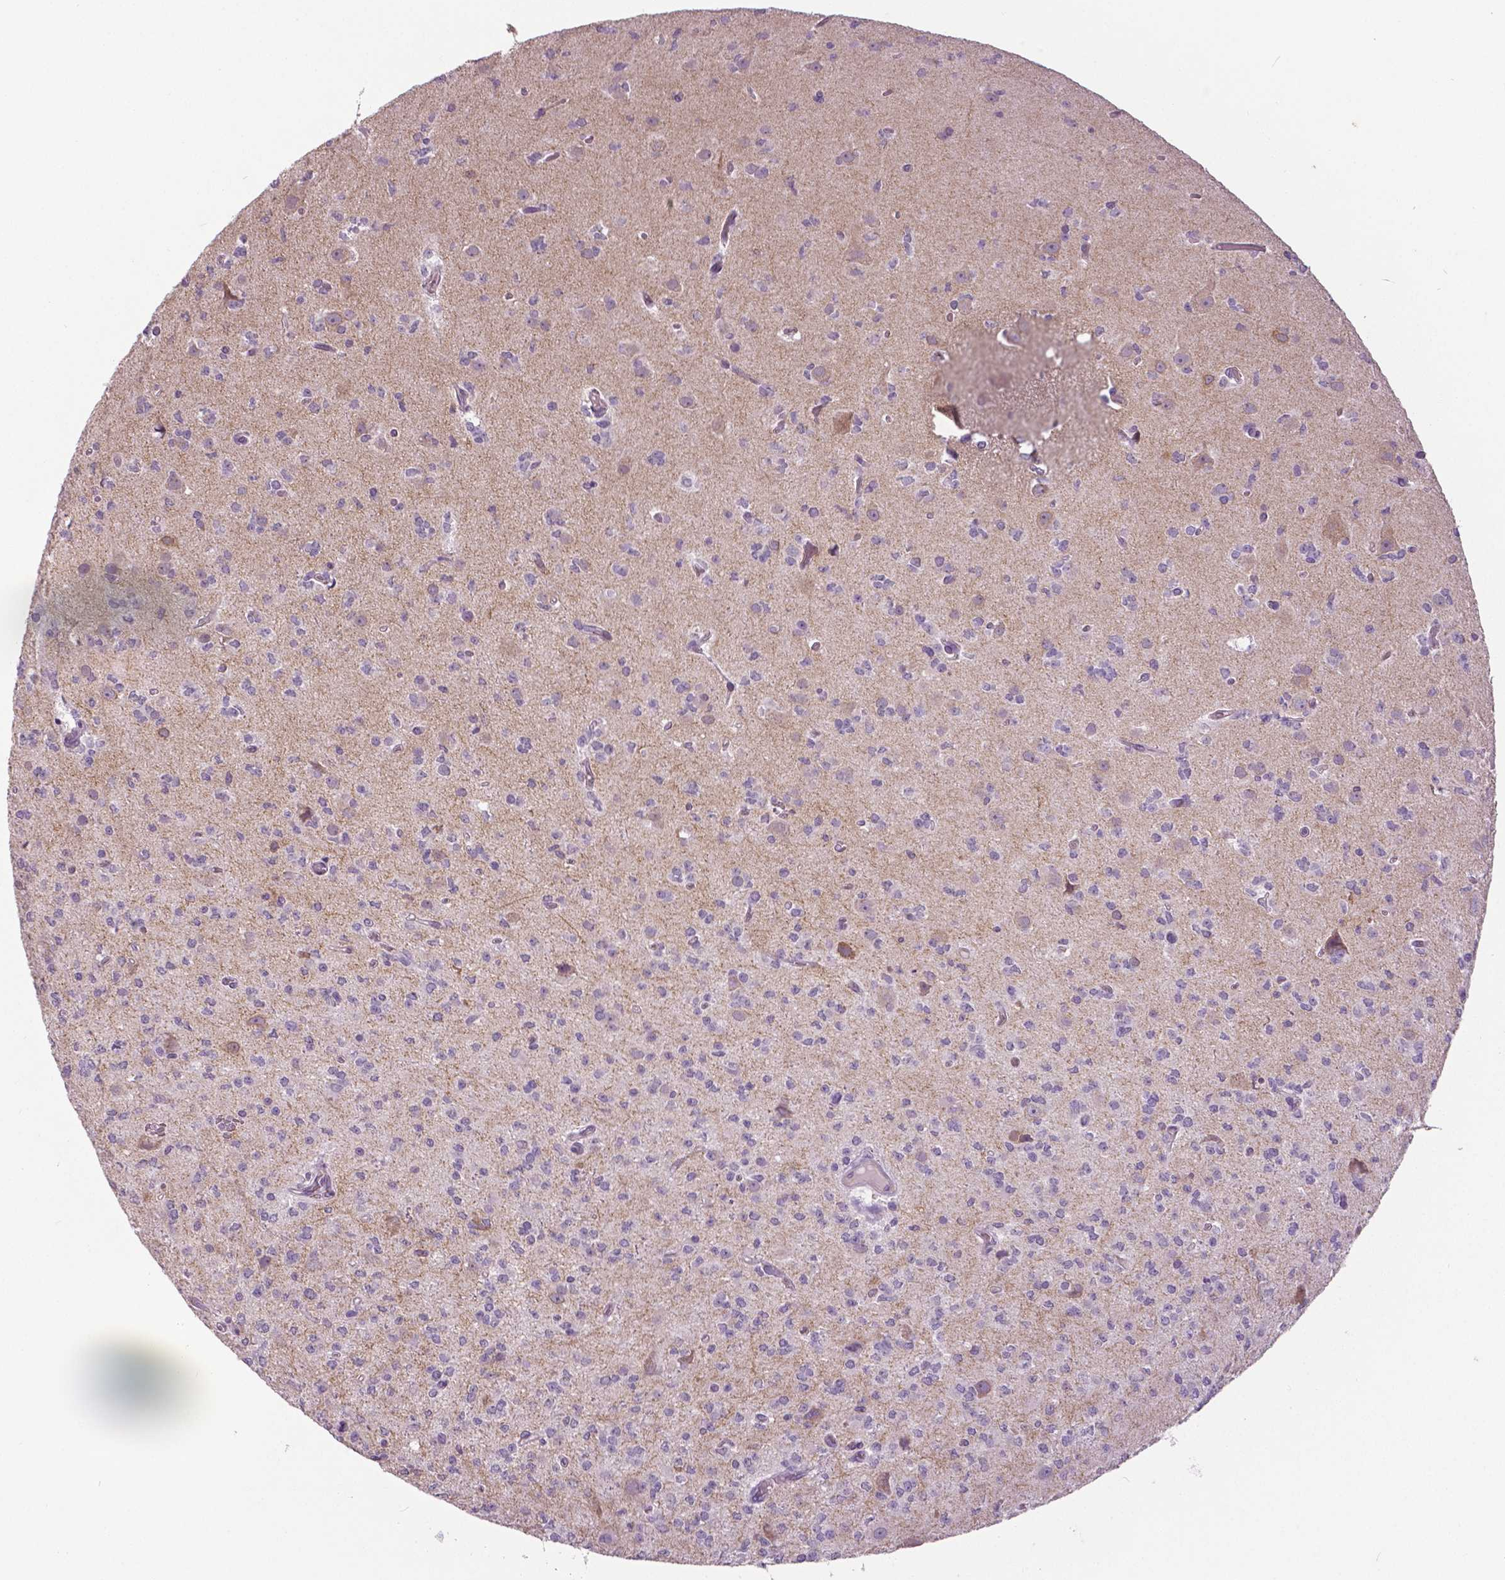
{"staining": {"intensity": "negative", "quantity": "none", "location": "none"}, "tissue": "glioma", "cell_type": "Tumor cells", "image_type": "cancer", "snomed": [{"axis": "morphology", "description": "Glioma, malignant, Low grade"}, {"axis": "topography", "description": "Brain"}], "caption": "Protein analysis of low-grade glioma (malignant) demonstrates no significant expression in tumor cells.", "gene": "GRIN2A", "patient": {"sex": "male", "age": 27}}